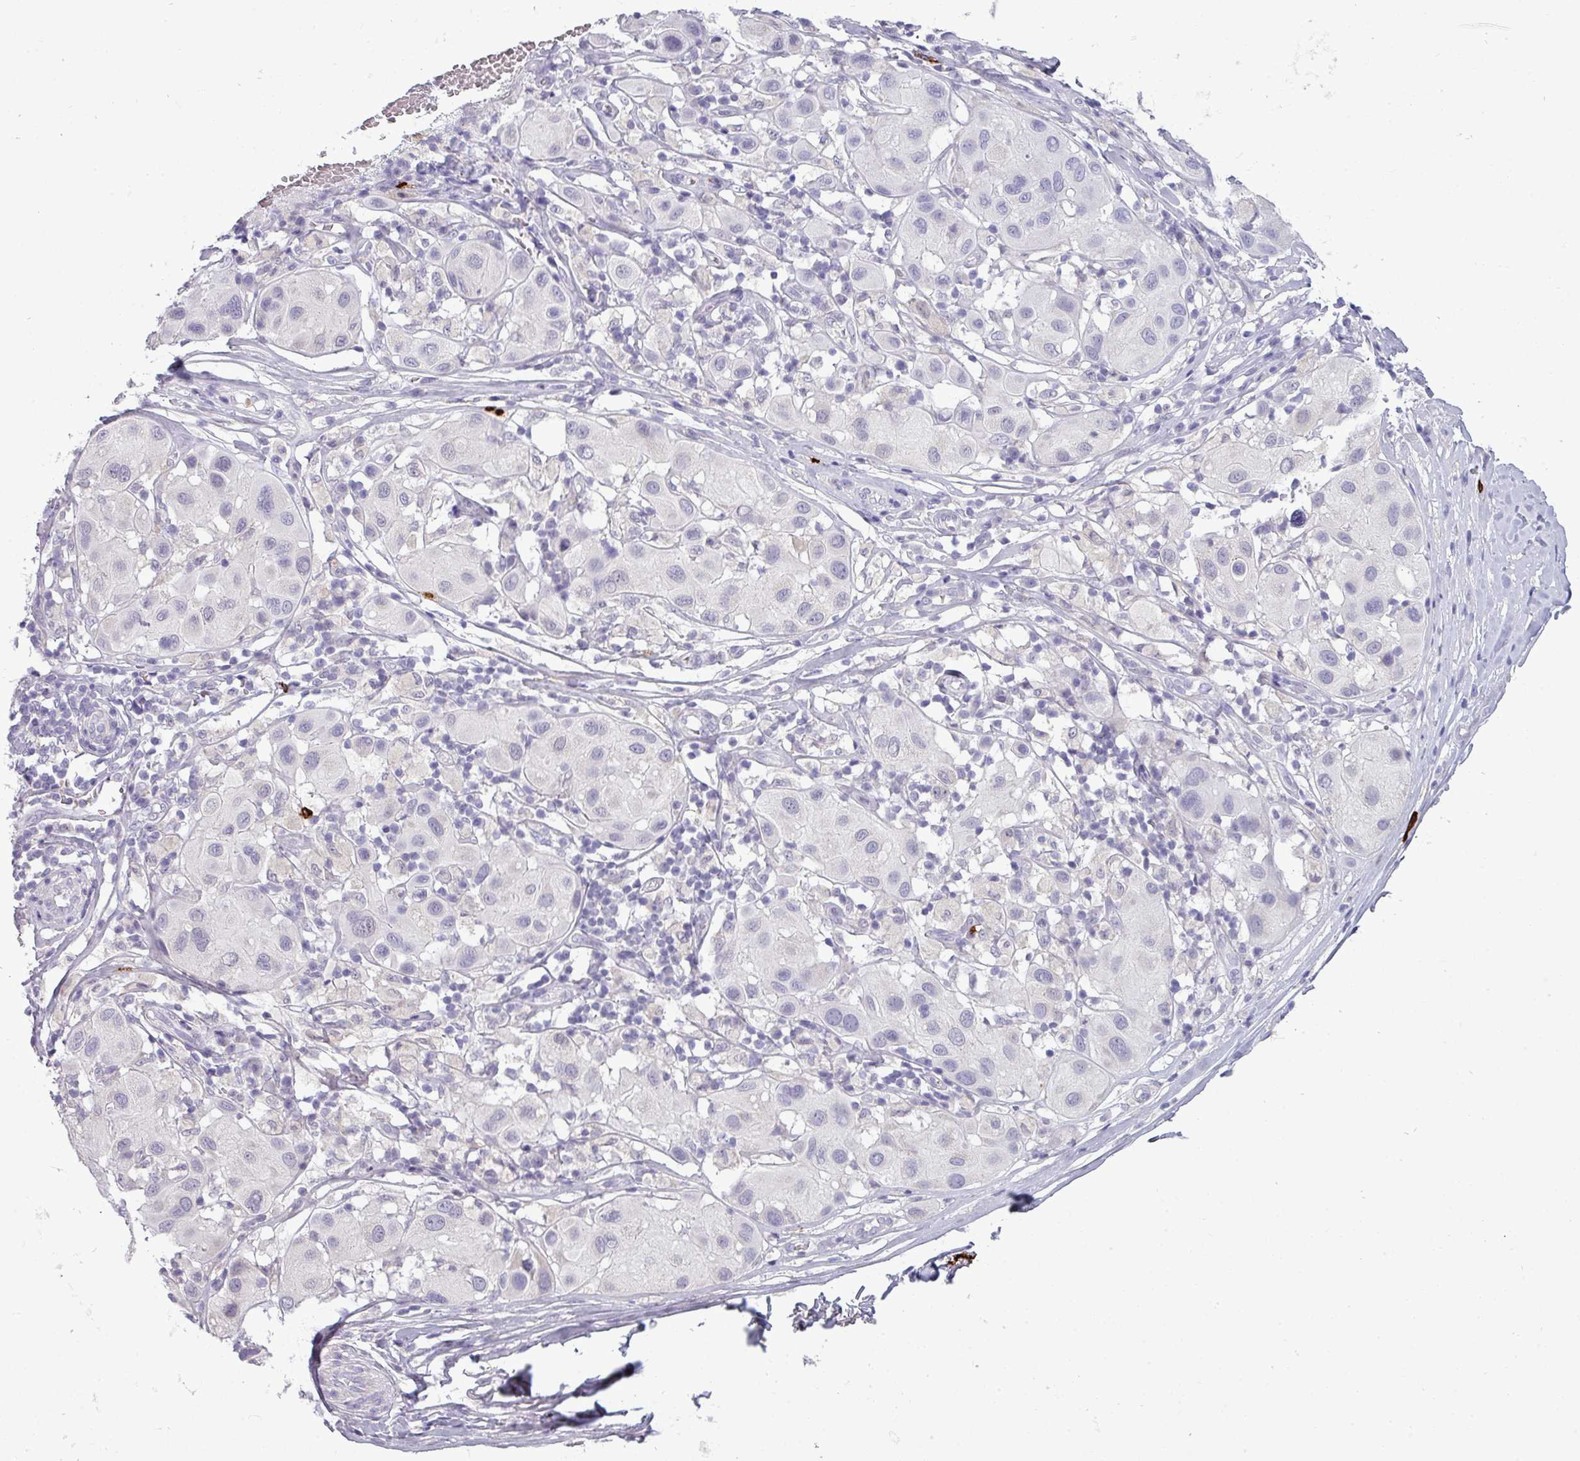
{"staining": {"intensity": "negative", "quantity": "none", "location": "none"}, "tissue": "melanoma", "cell_type": "Tumor cells", "image_type": "cancer", "snomed": [{"axis": "morphology", "description": "Malignant melanoma, Metastatic site"}, {"axis": "topography", "description": "Skin"}], "caption": "Malignant melanoma (metastatic site) was stained to show a protein in brown. There is no significant positivity in tumor cells. (IHC, brightfield microscopy, high magnification).", "gene": "TRIM39", "patient": {"sex": "male", "age": 41}}